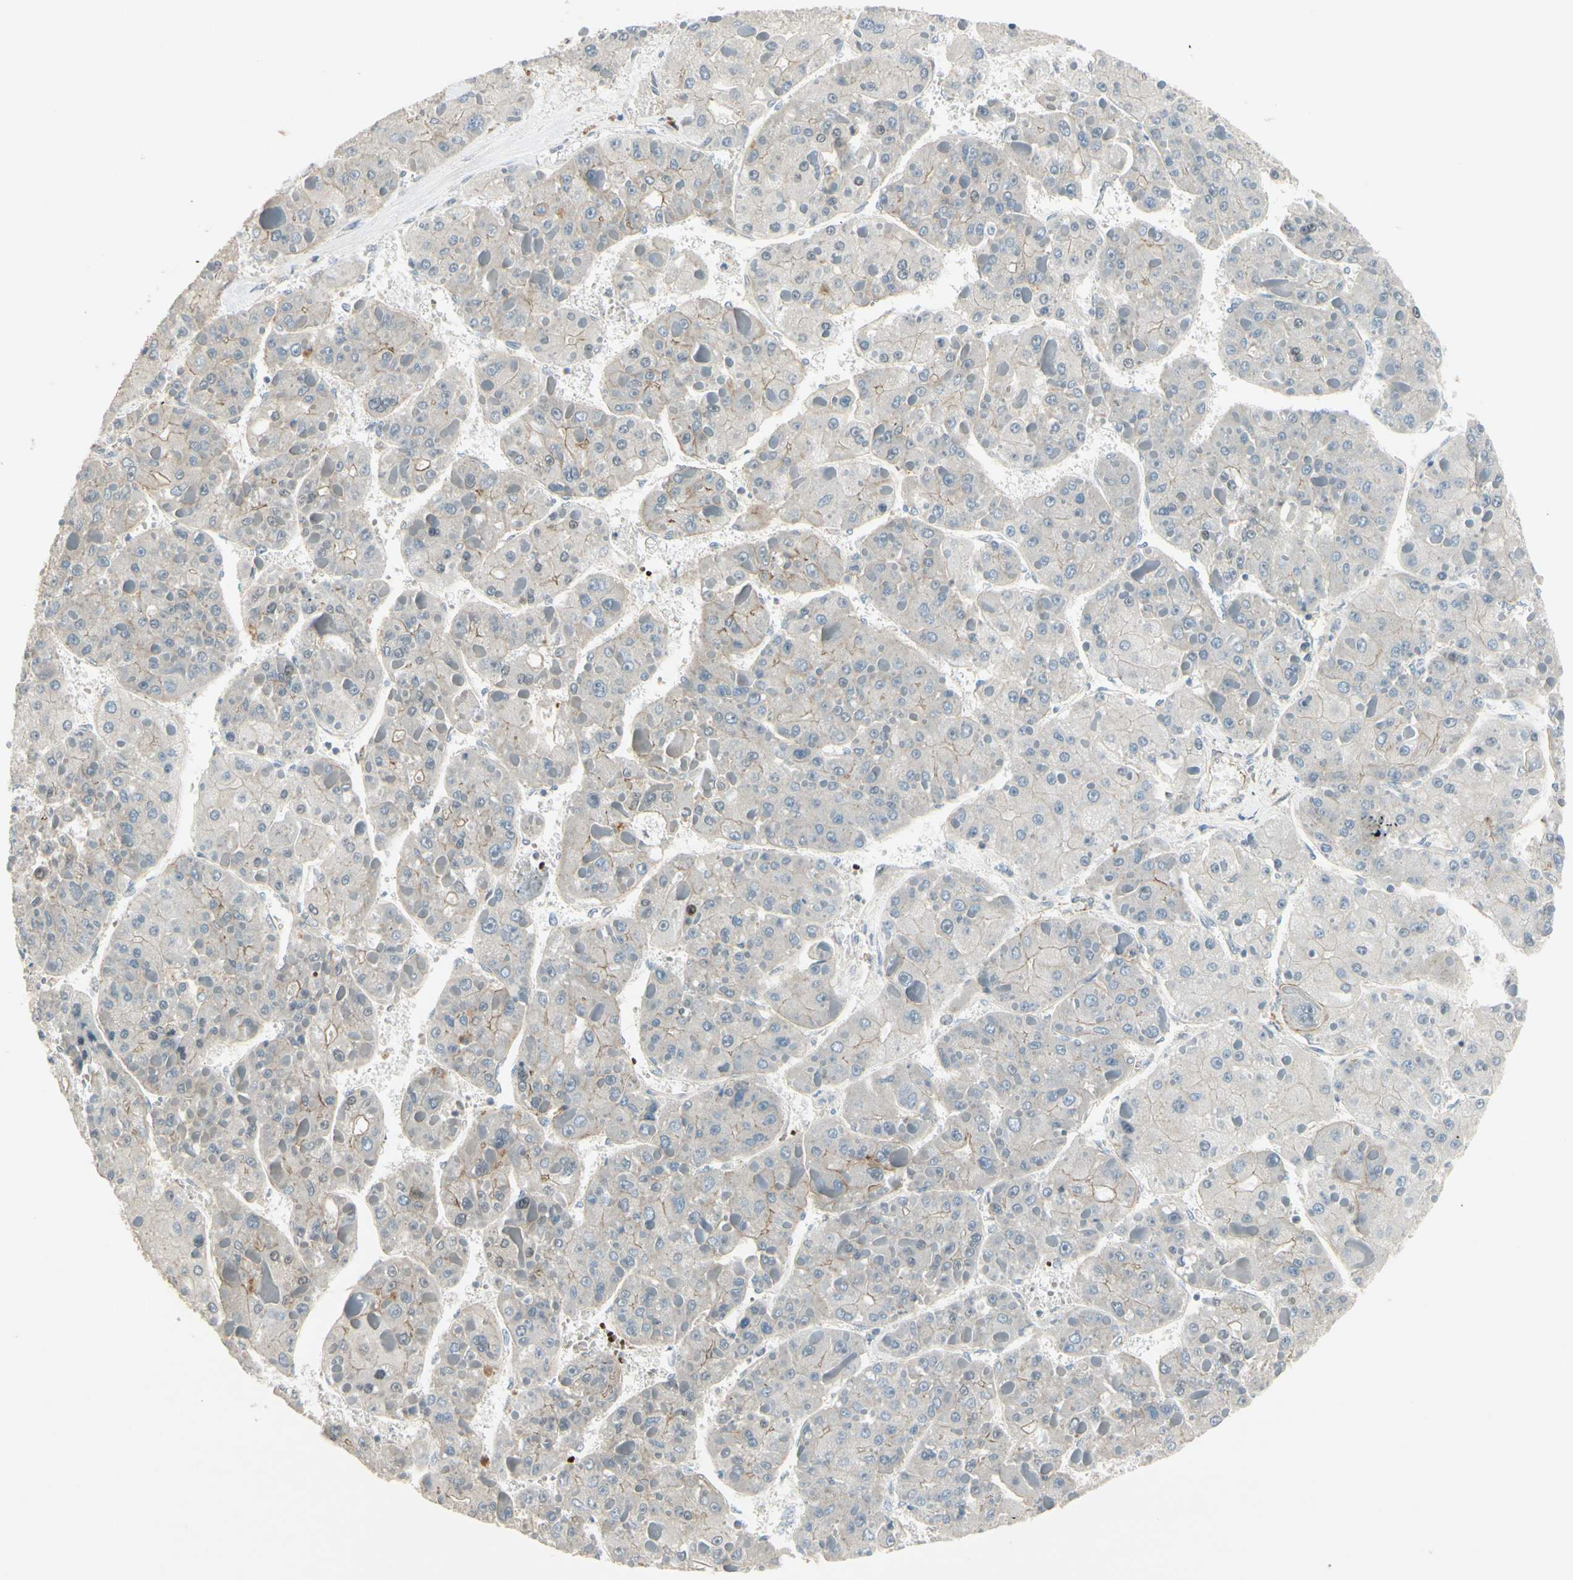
{"staining": {"intensity": "moderate", "quantity": "25%-75%", "location": "cytoplasmic/membranous"}, "tissue": "liver cancer", "cell_type": "Tumor cells", "image_type": "cancer", "snomed": [{"axis": "morphology", "description": "Carcinoma, Hepatocellular, NOS"}, {"axis": "topography", "description": "Liver"}], "caption": "Human liver cancer stained with a protein marker reveals moderate staining in tumor cells.", "gene": "PPP3CB", "patient": {"sex": "female", "age": 73}}